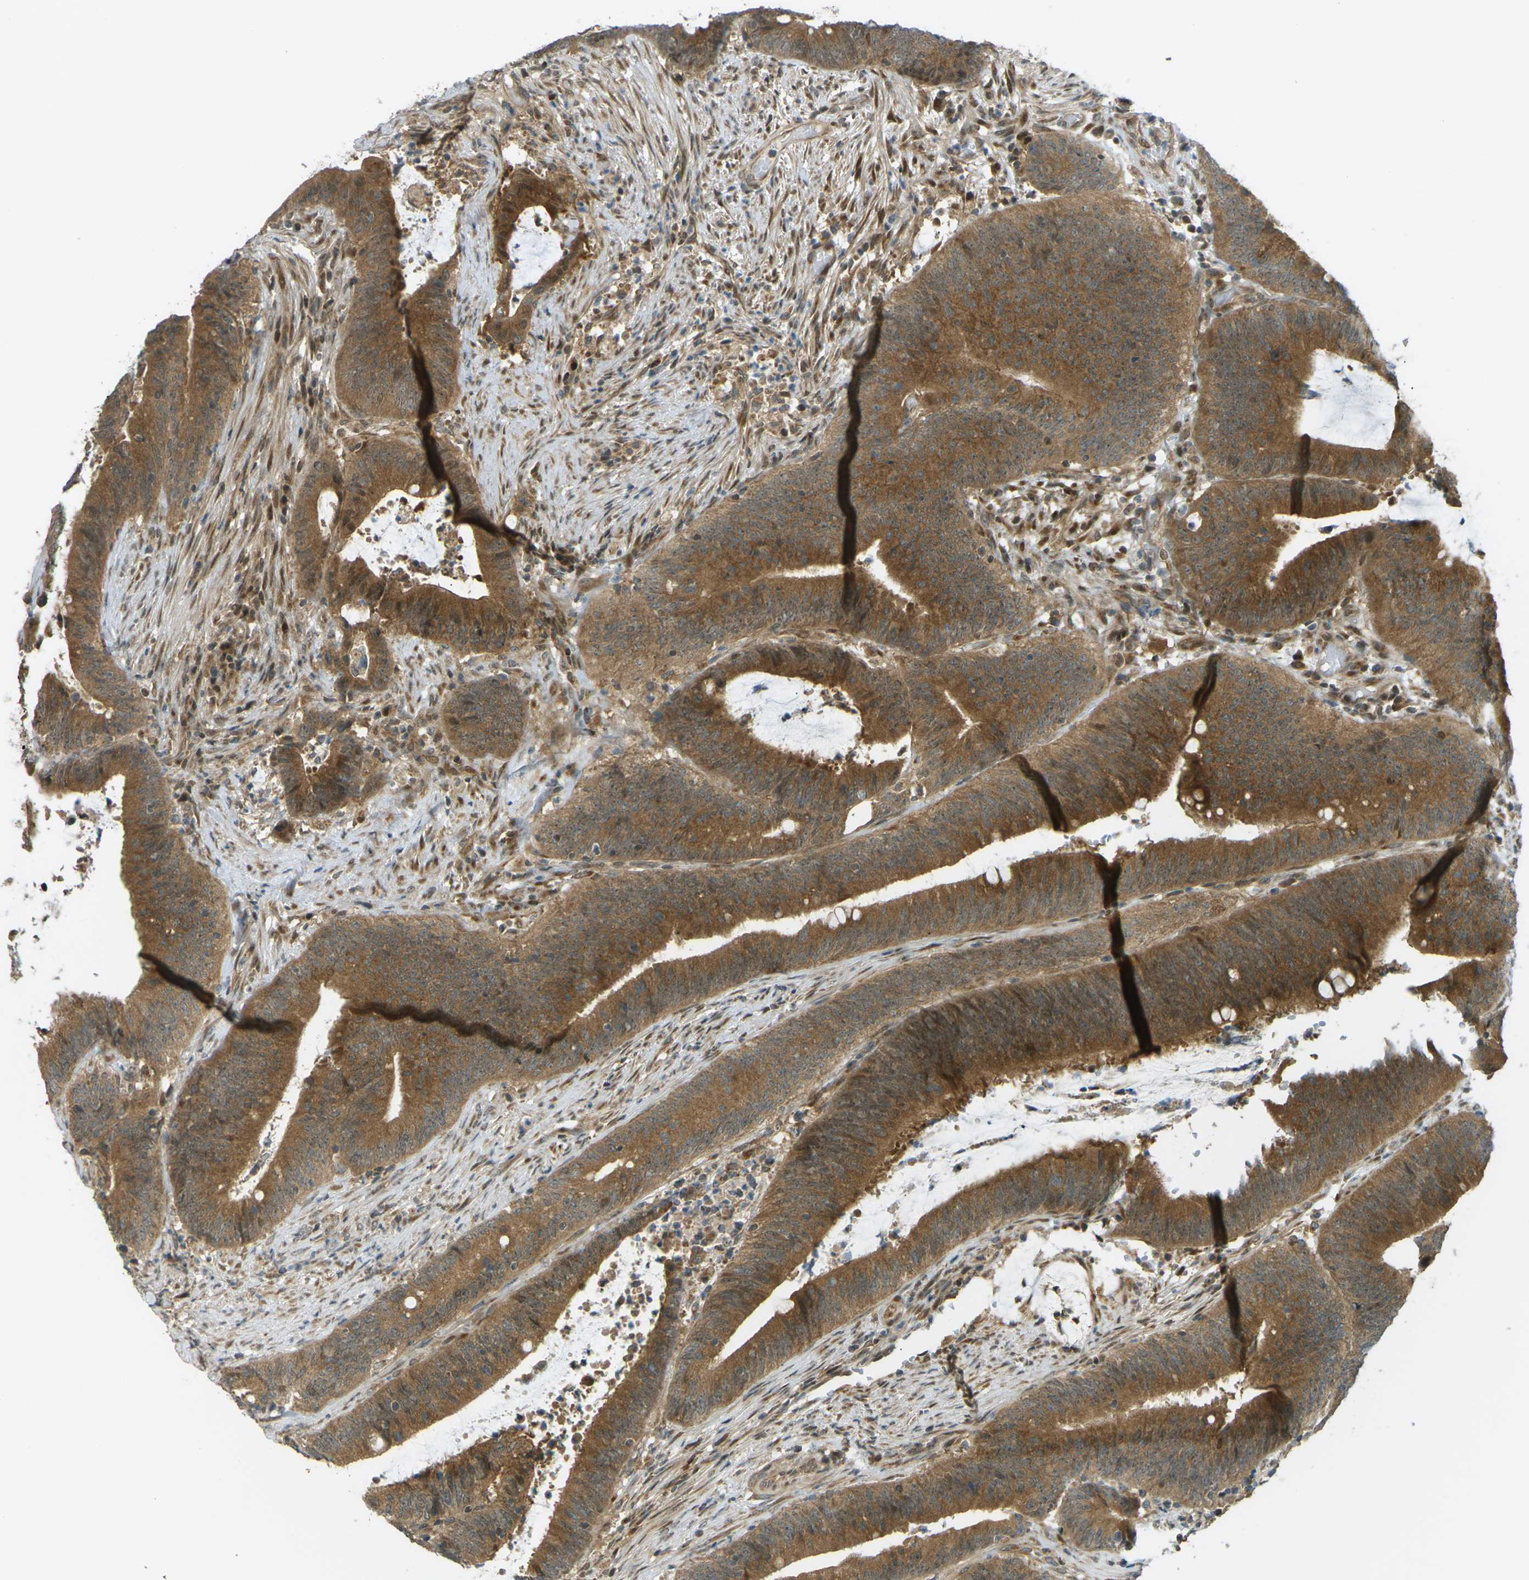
{"staining": {"intensity": "moderate", "quantity": ">75%", "location": "cytoplasmic/membranous,nuclear"}, "tissue": "colorectal cancer", "cell_type": "Tumor cells", "image_type": "cancer", "snomed": [{"axis": "morphology", "description": "Normal tissue, NOS"}, {"axis": "morphology", "description": "Adenocarcinoma, NOS"}, {"axis": "topography", "description": "Rectum"}], "caption": "Immunohistochemical staining of human colorectal cancer (adenocarcinoma) reveals medium levels of moderate cytoplasmic/membranous and nuclear staining in approximately >75% of tumor cells.", "gene": "CCDC186", "patient": {"sex": "female", "age": 66}}